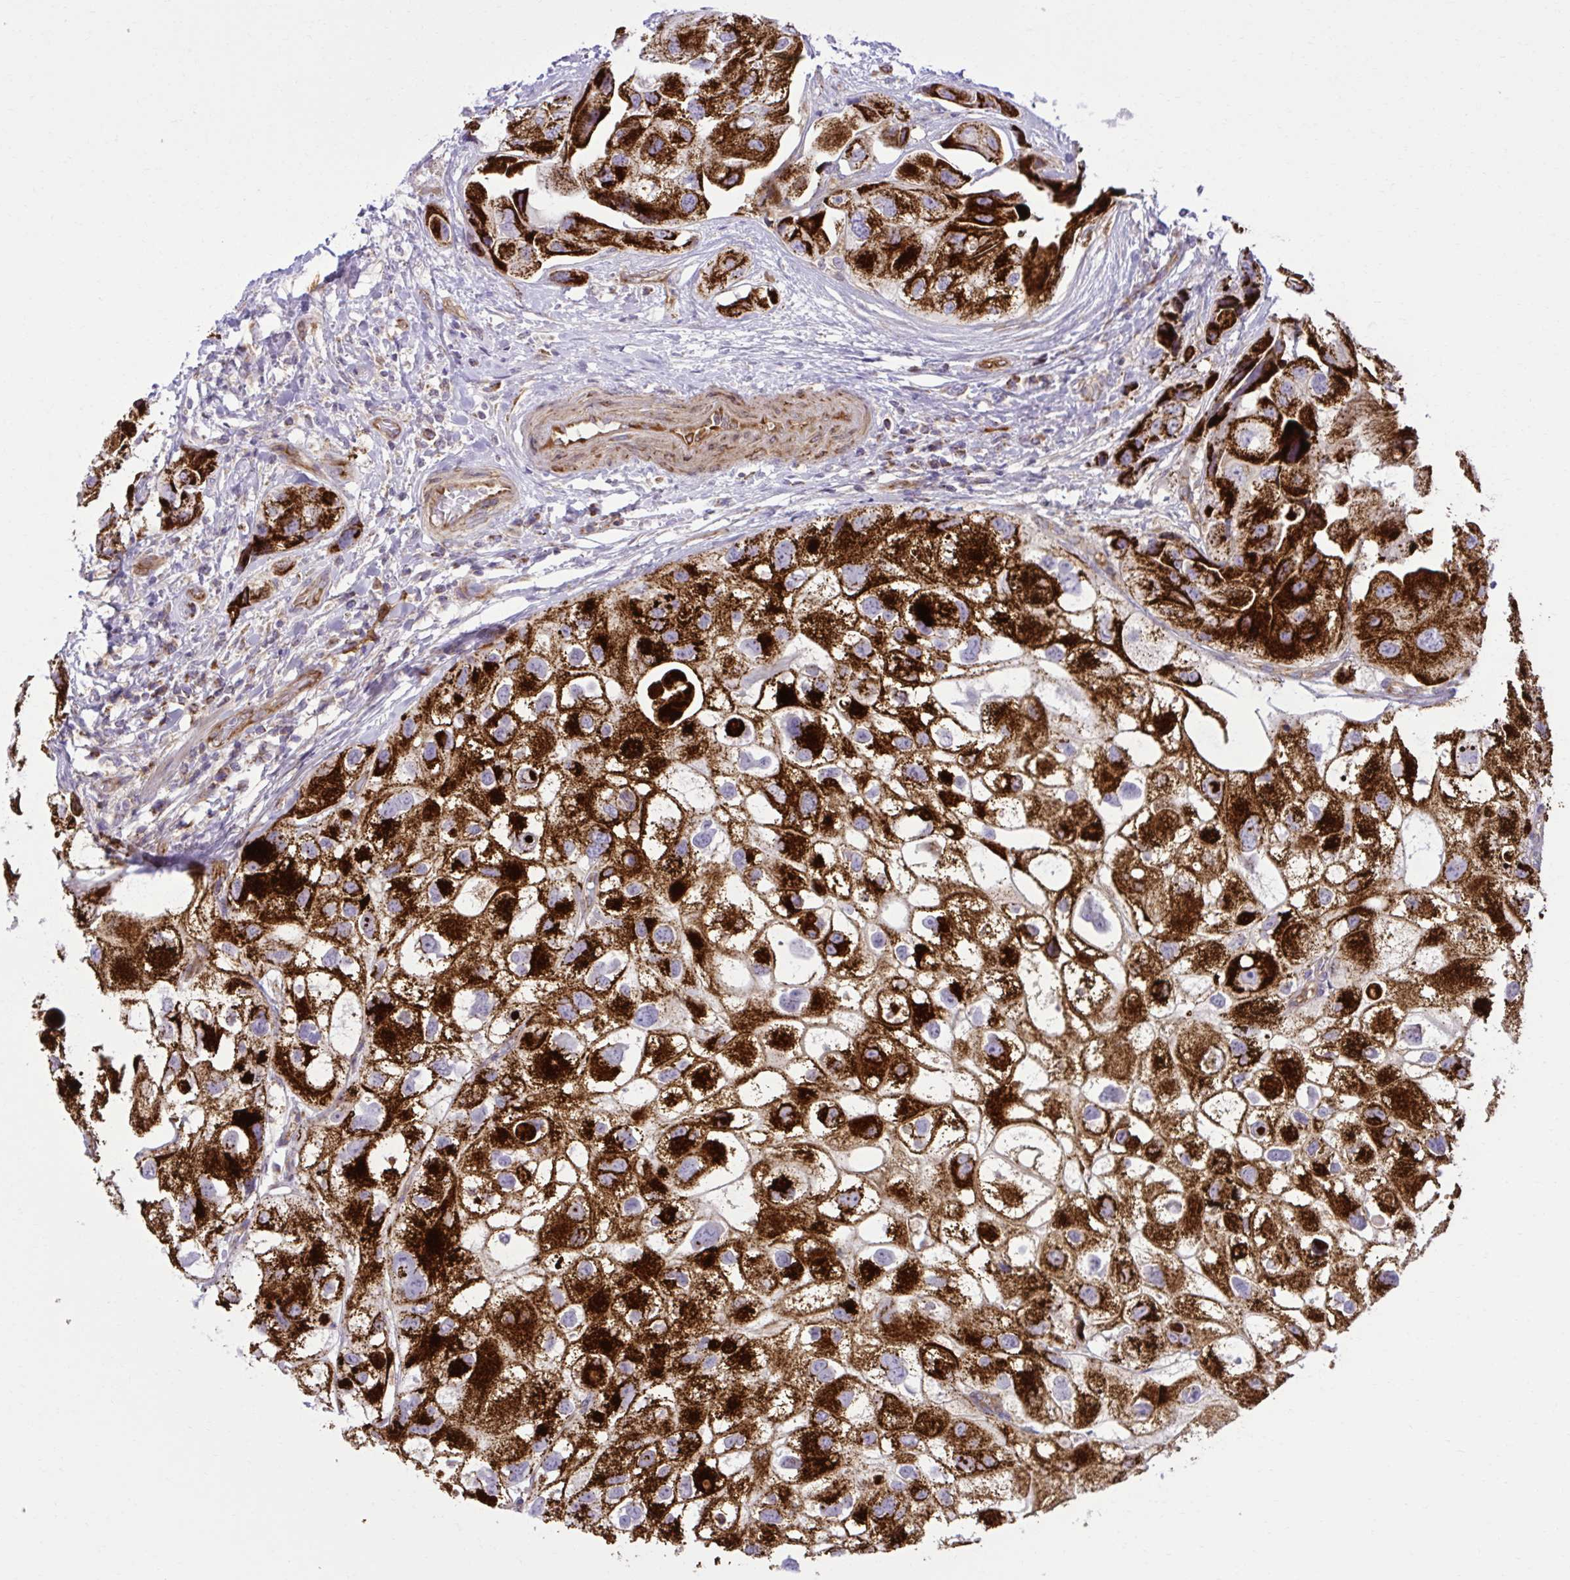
{"staining": {"intensity": "strong", "quantity": ">75%", "location": "cytoplasmic/membranous"}, "tissue": "urothelial cancer", "cell_type": "Tumor cells", "image_type": "cancer", "snomed": [{"axis": "morphology", "description": "Urothelial carcinoma, High grade"}, {"axis": "topography", "description": "Urinary bladder"}], "caption": "Tumor cells demonstrate high levels of strong cytoplasmic/membranous positivity in approximately >75% of cells in human urothelial cancer.", "gene": "LIMS1", "patient": {"sex": "female", "age": 64}}